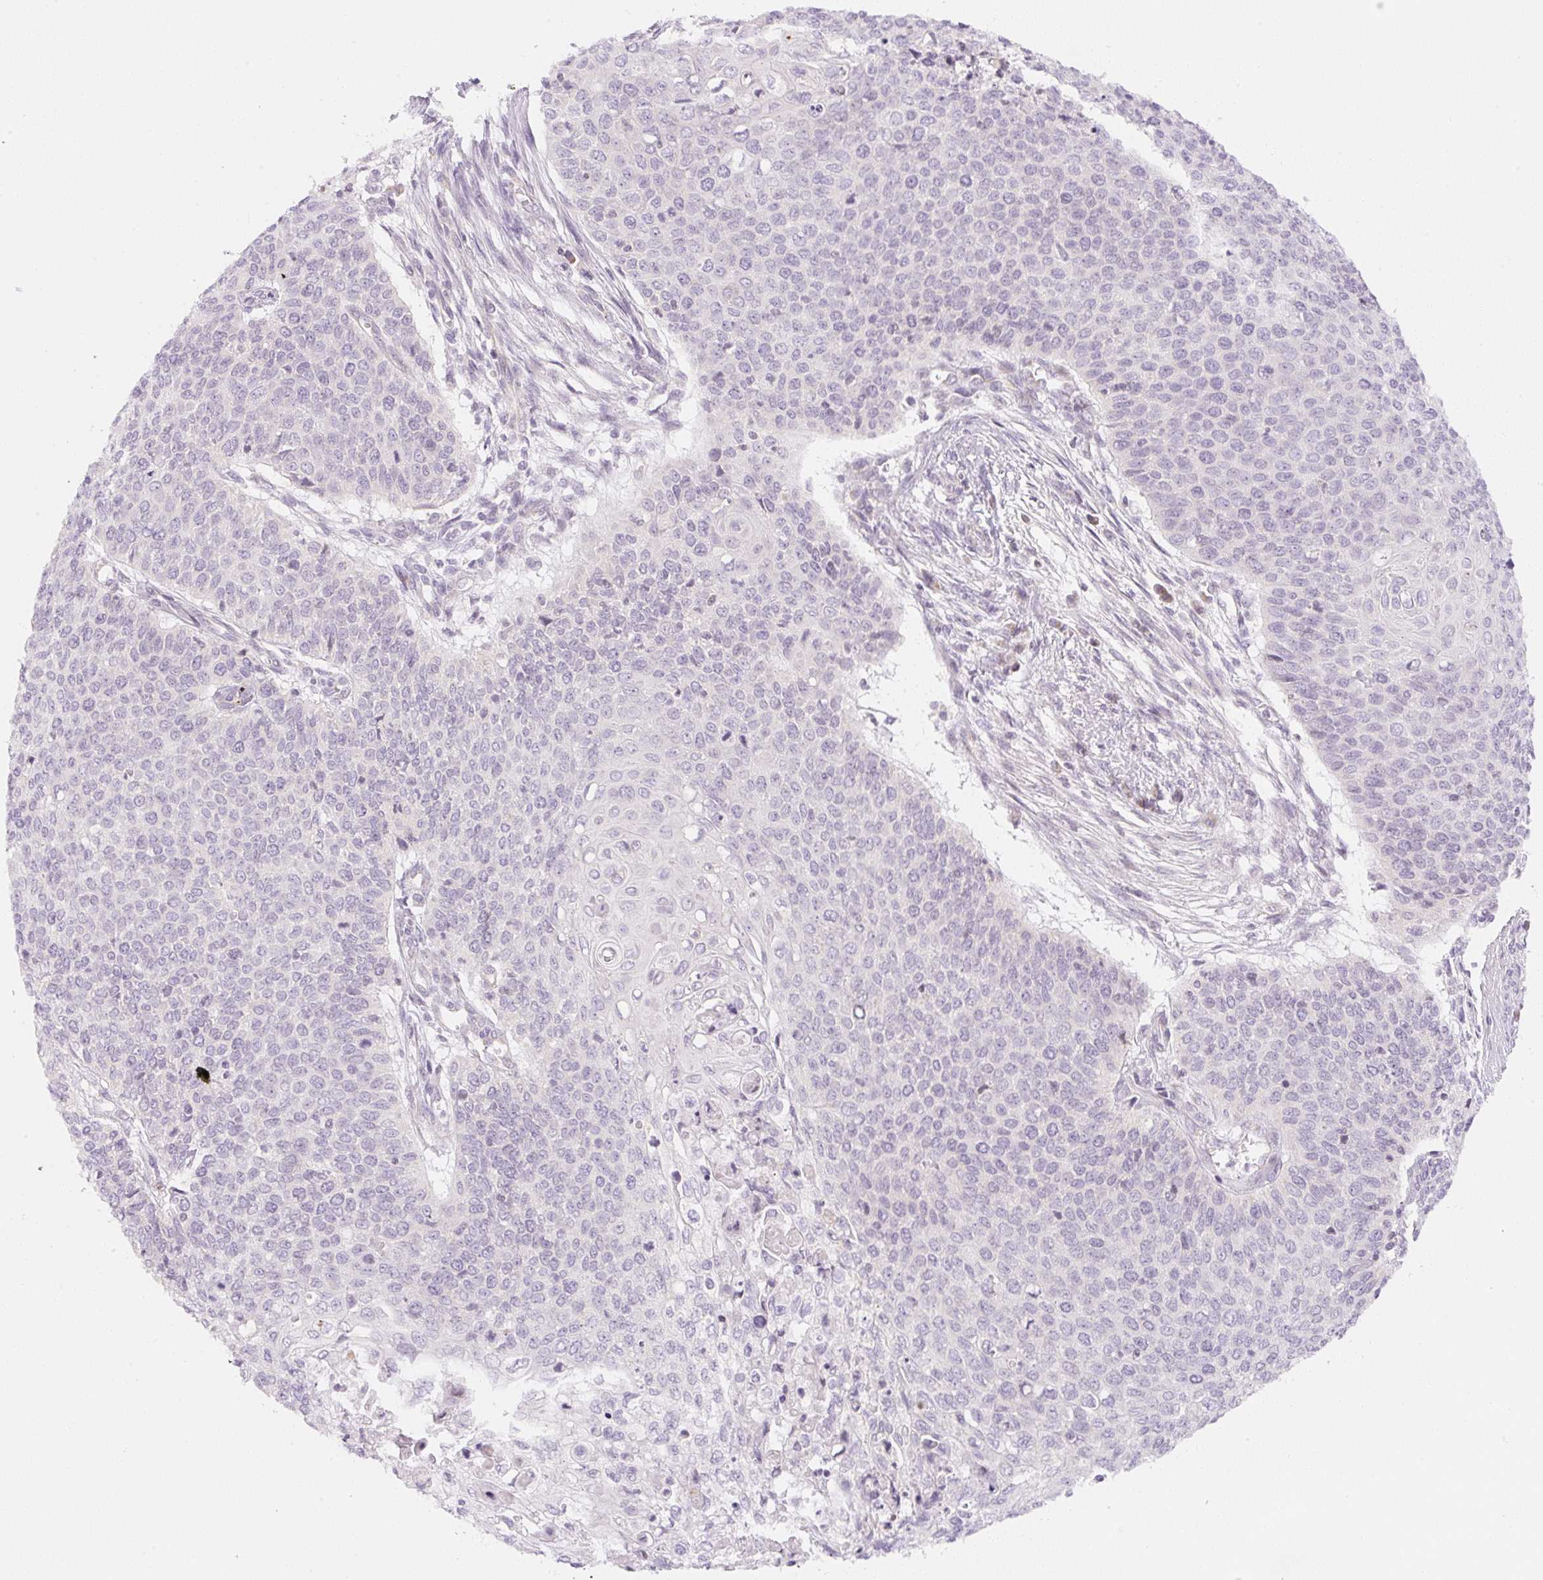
{"staining": {"intensity": "negative", "quantity": "none", "location": "none"}, "tissue": "cervical cancer", "cell_type": "Tumor cells", "image_type": "cancer", "snomed": [{"axis": "morphology", "description": "Squamous cell carcinoma, NOS"}, {"axis": "topography", "description": "Cervix"}], "caption": "The micrograph reveals no staining of tumor cells in cervical cancer (squamous cell carcinoma). Brightfield microscopy of immunohistochemistry stained with DAB (3,3'-diaminobenzidine) (brown) and hematoxylin (blue), captured at high magnification.", "gene": "CASKIN1", "patient": {"sex": "female", "age": 39}}